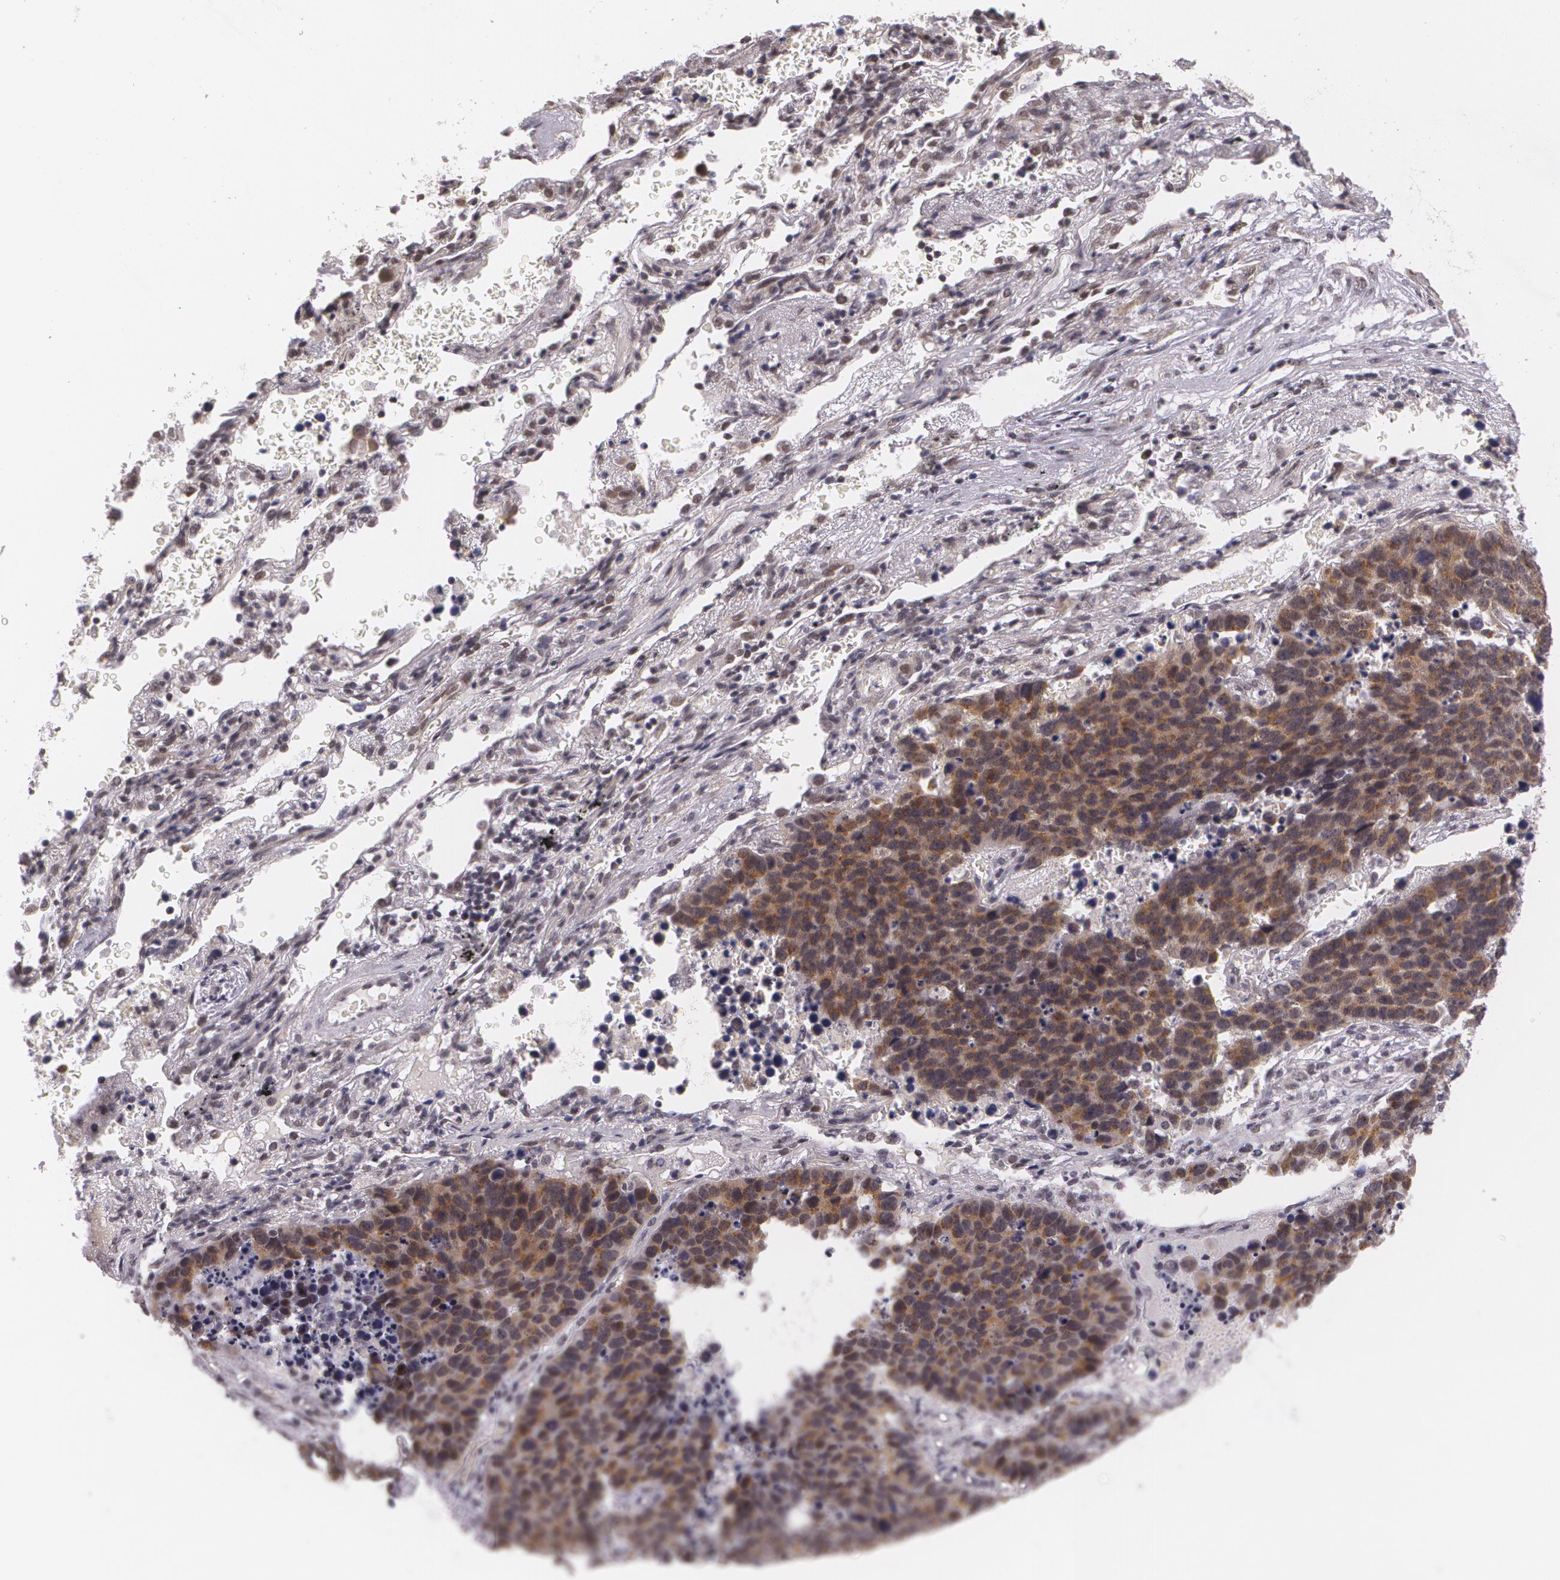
{"staining": {"intensity": "moderate", "quantity": ">75%", "location": "cytoplasmic/membranous"}, "tissue": "lung cancer", "cell_type": "Tumor cells", "image_type": "cancer", "snomed": [{"axis": "morphology", "description": "Carcinoid, malignant, NOS"}, {"axis": "topography", "description": "Lung"}], "caption": "The immunohistochemical stain shows moderate cytoplasmic/membranous expression in tumor cells of malignant carcinoid (lung) tissue.", "gene": "ALX1", "patient": {"sex": "male", "age": 60}}